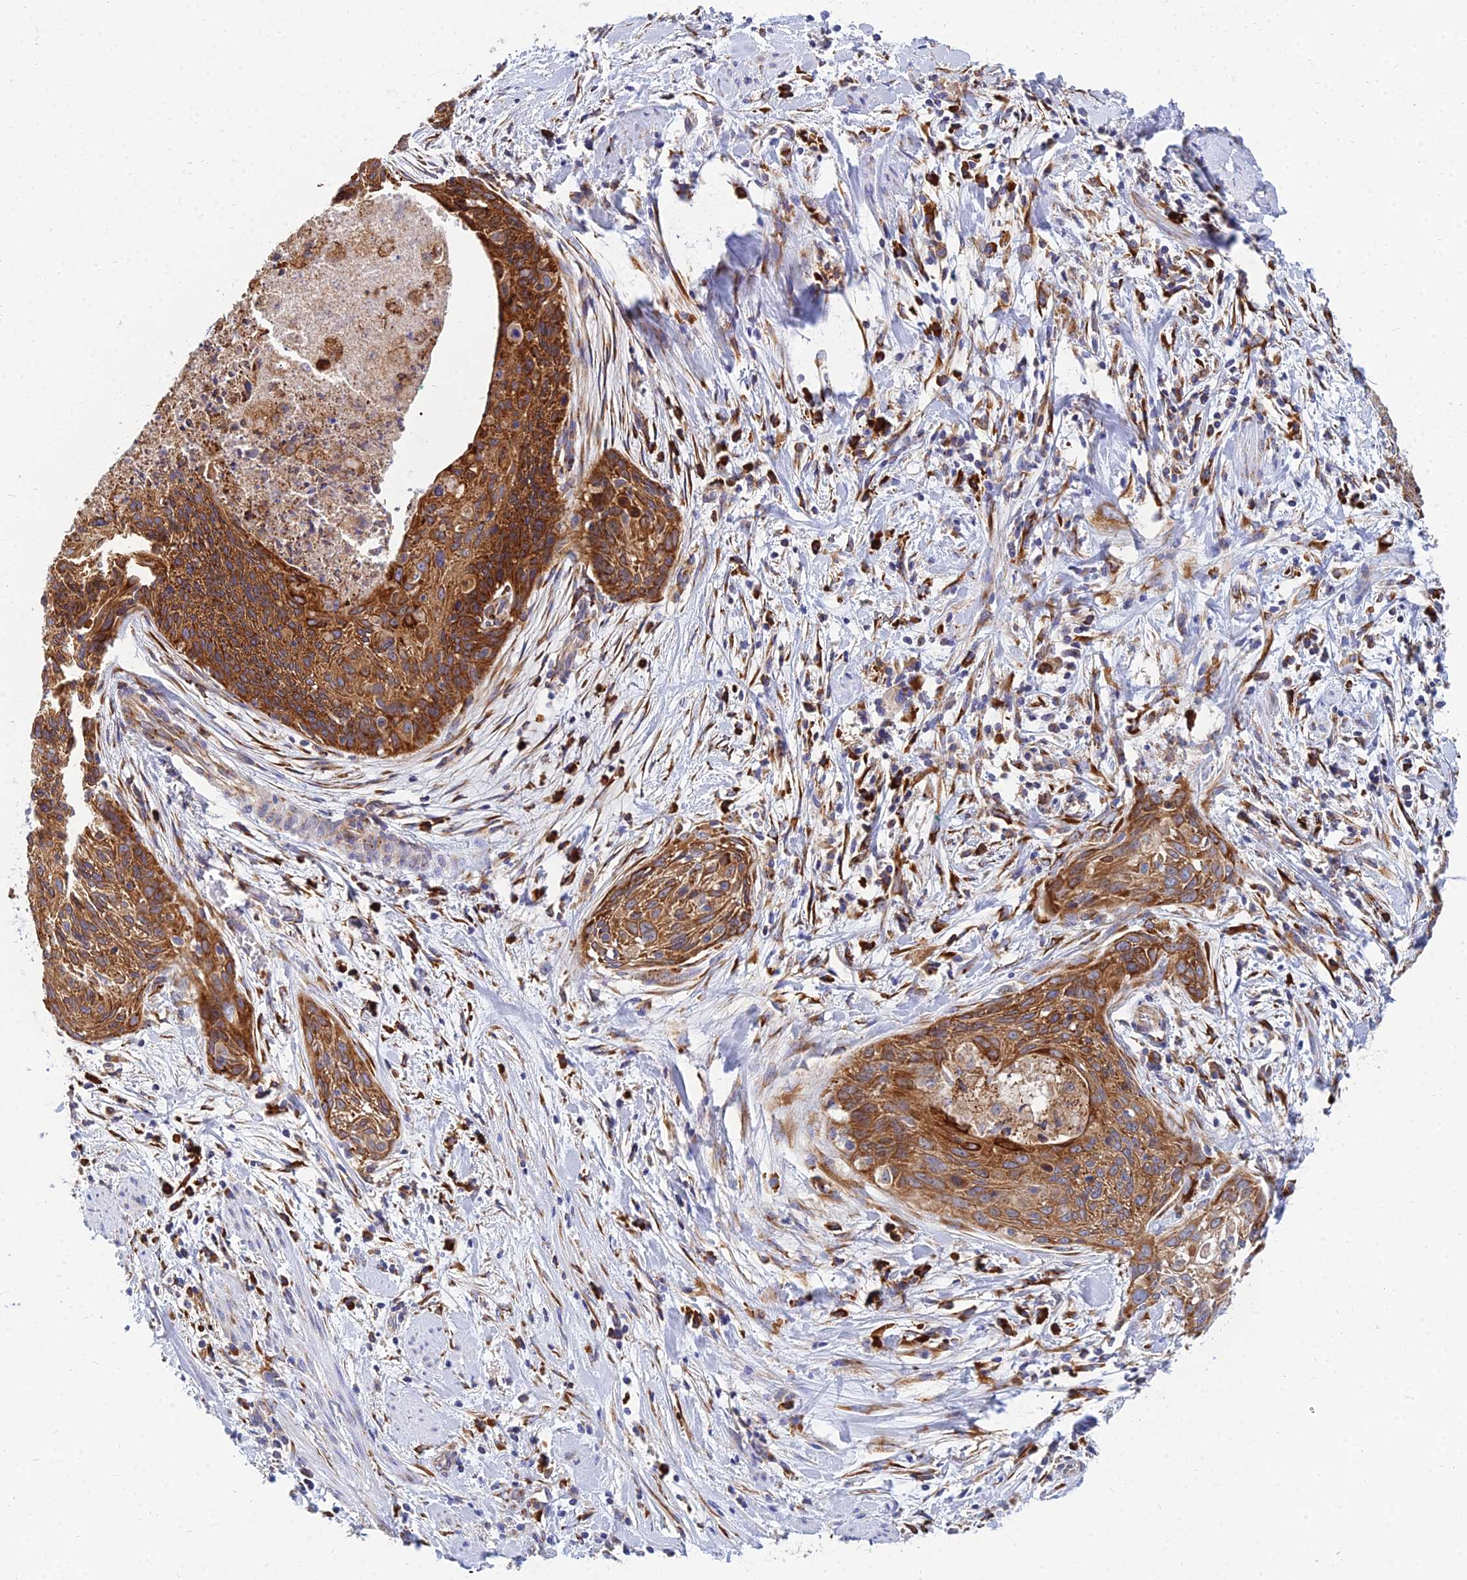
{"staining": {"intensity": "strong", "quantity": ">75%", "location": "cytoplasmic/membranous"}, "tissue": "cervical cancer", "cell_type": "Tumor cells", "image_type": "cancer", "snomed": [{"axis": "morphology", "description": "Squamous cell carcinoma, NOS"}, {"axis": "topography", "description": "Cervix"}], "caption": "The immunohistochemical stain highlights strong cytoplasmic/membranous expression in tumor cells of squamous cell carcinoma (cervical) tissue.", "gene": "CCT6B", "patient": {"sex": "female", "age": 55}}